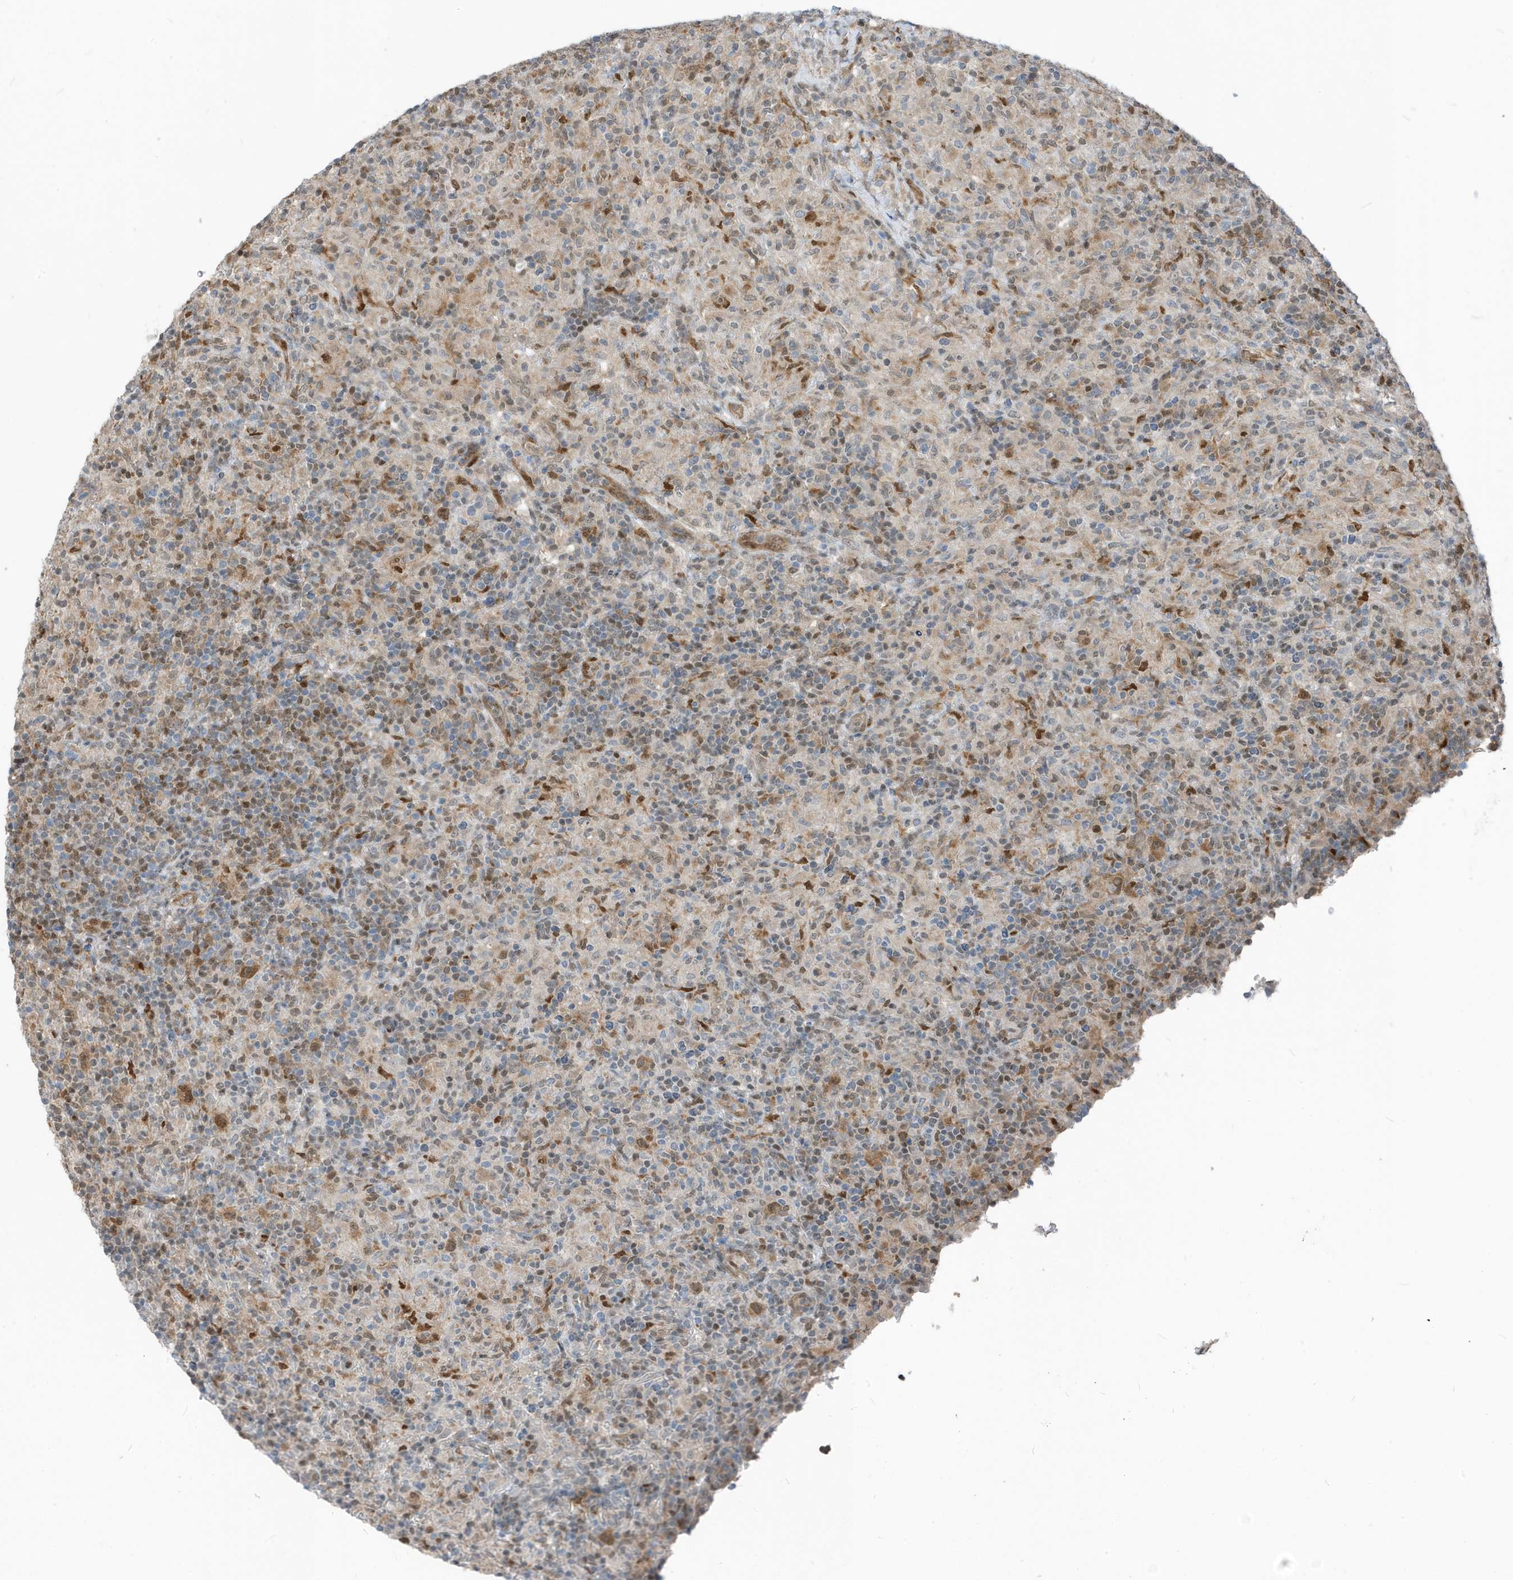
{"staining": {"intensity": "moderate", "quantity": ">75%", "location": "cytoplasmic/membranous,nuclear"}, "tissue": "lymphoma", "cell_type": "Tumor cells", "image_type": "cancer", "snomed": [{"axis": "morphology", "description": "Hodgkin's disease, NOS"}, {"axis": "topography", "description": "Lymph node"}], "caption": "Lymphoma tissue demonstrates moderate cytoplasmic/membranous and nuclear expression in about >75% of tumor cells, visualized by immunohistochemistry.", "gene": "NCOA7", "patient": {"sex": "male", "age": 70}}